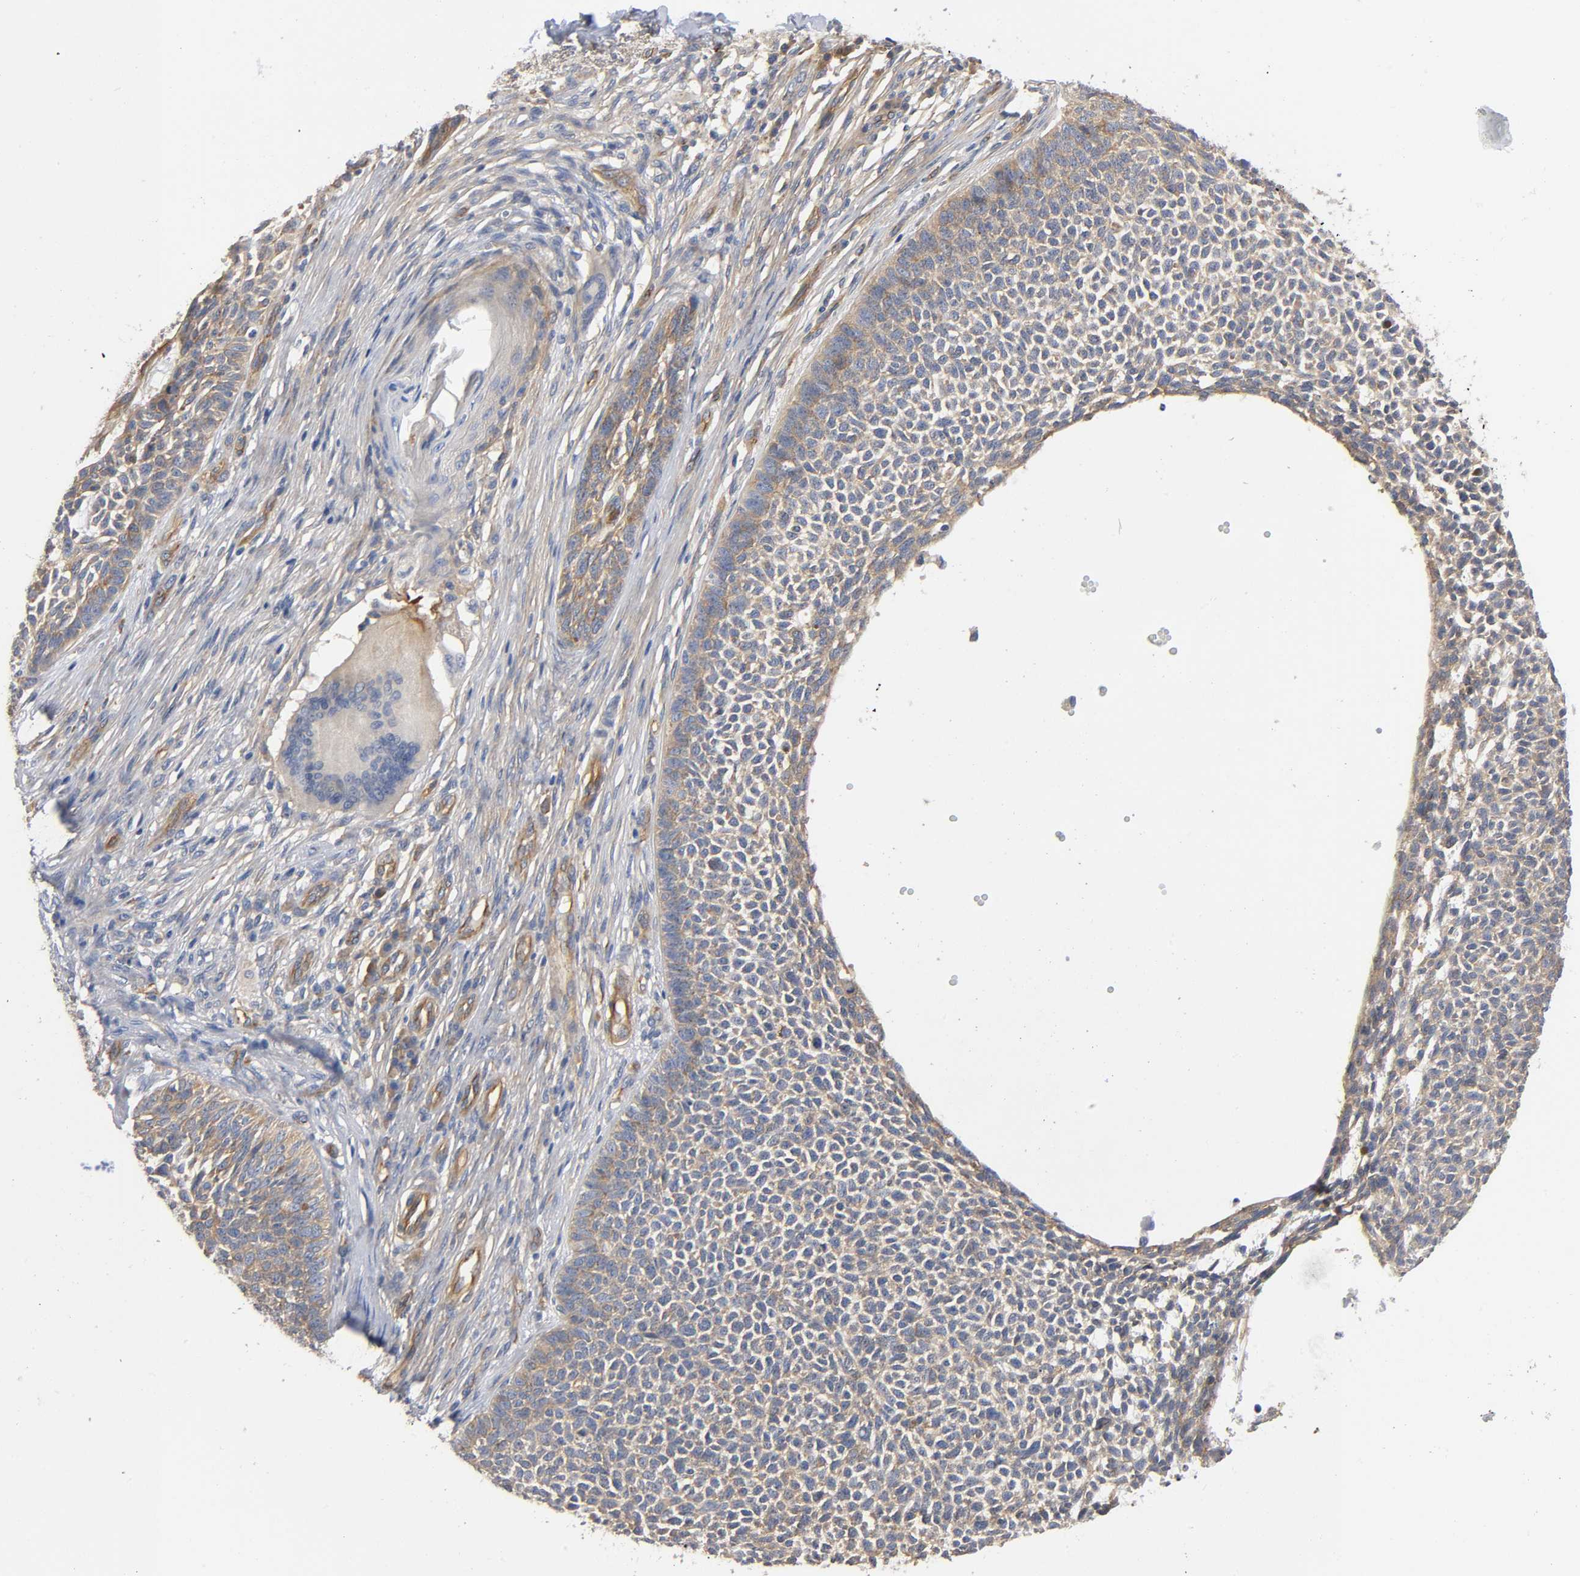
{"staining": {"intensity": "weak", "quantity": ">75%", "location": "cytoplasmic/membranous"}, "tissue": "skin cancer", "cell_type": "Tumor cells", "image_type": "cancer", "snomed": [{"axis": "morphology", "description": "Basal cell carcinoma"}, {"axis": "topography", "description": "Skin"}], "caption": "IHC (DAB) staining of skin cancer (basal cell carcinoma) exhibits weak cytoplasmic/membranous protein positivity in approximately >75% of tumor cells. The staining was performed using DAB to visualize the protein expression in brown, while the nuclei were stained in blue with hematoxylin (Magnification: 20x).", "gene": "MARS1", "patient": {"sex": "female", "age": 84}}